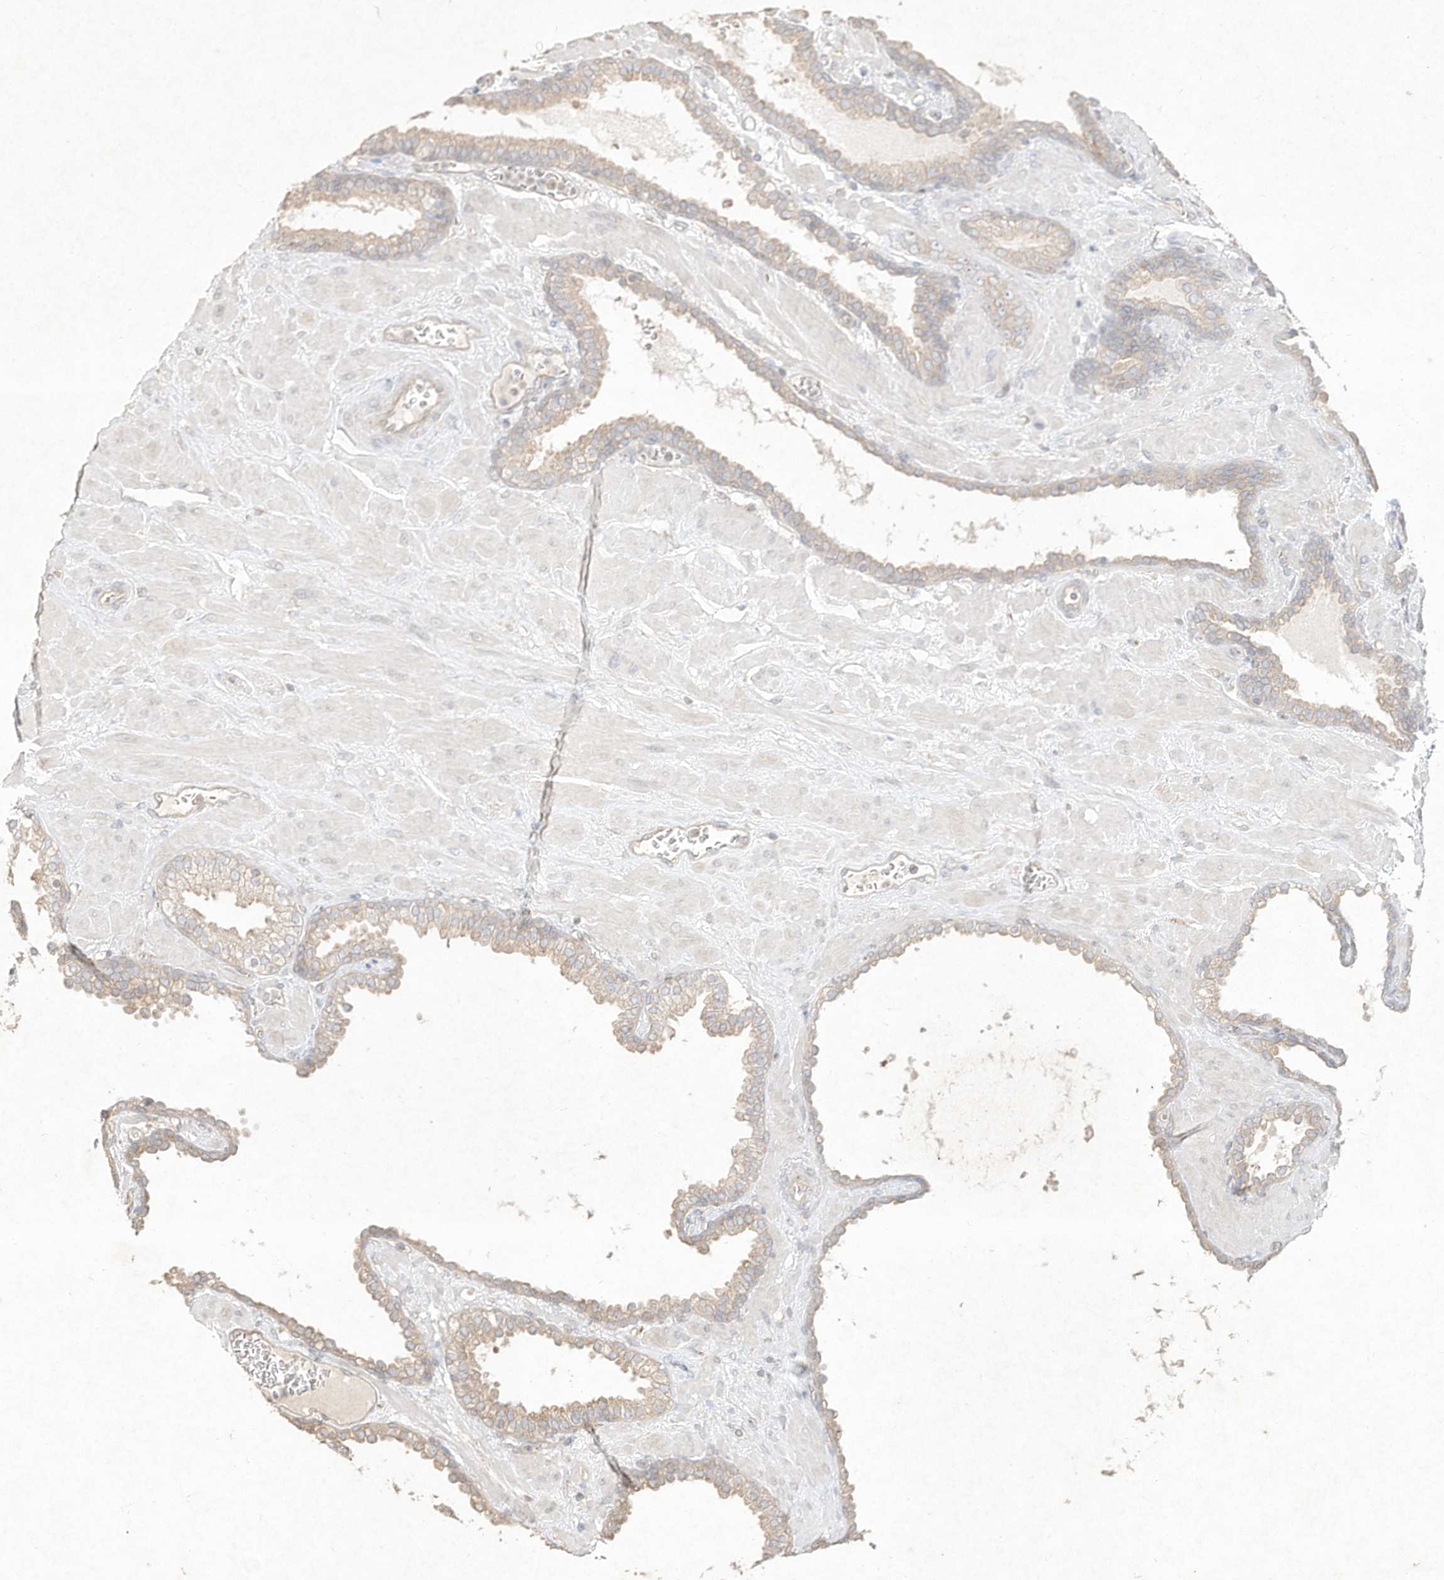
{"staining": {"intensity": "weak", "quantity": "<25%", "location": "cytoplasmic/membranous"}, "tissue": "prostate cancer", "cell_type": "Tumor cells", "image_type": "cancer", "snomed": [{"axis": "morphology", "description": "Adenocarcinoma, High grade"}, {"axis": "topography", "description": "Prostate"}], "caption": "Photomicrograph shows no significant protein staining in tumor cells of prostate adenocarcinoma (high-grade). Nuclei are stained in blue.", "gene": "DYNC1I2", "patient": {"sex": "male", "age": 64}}